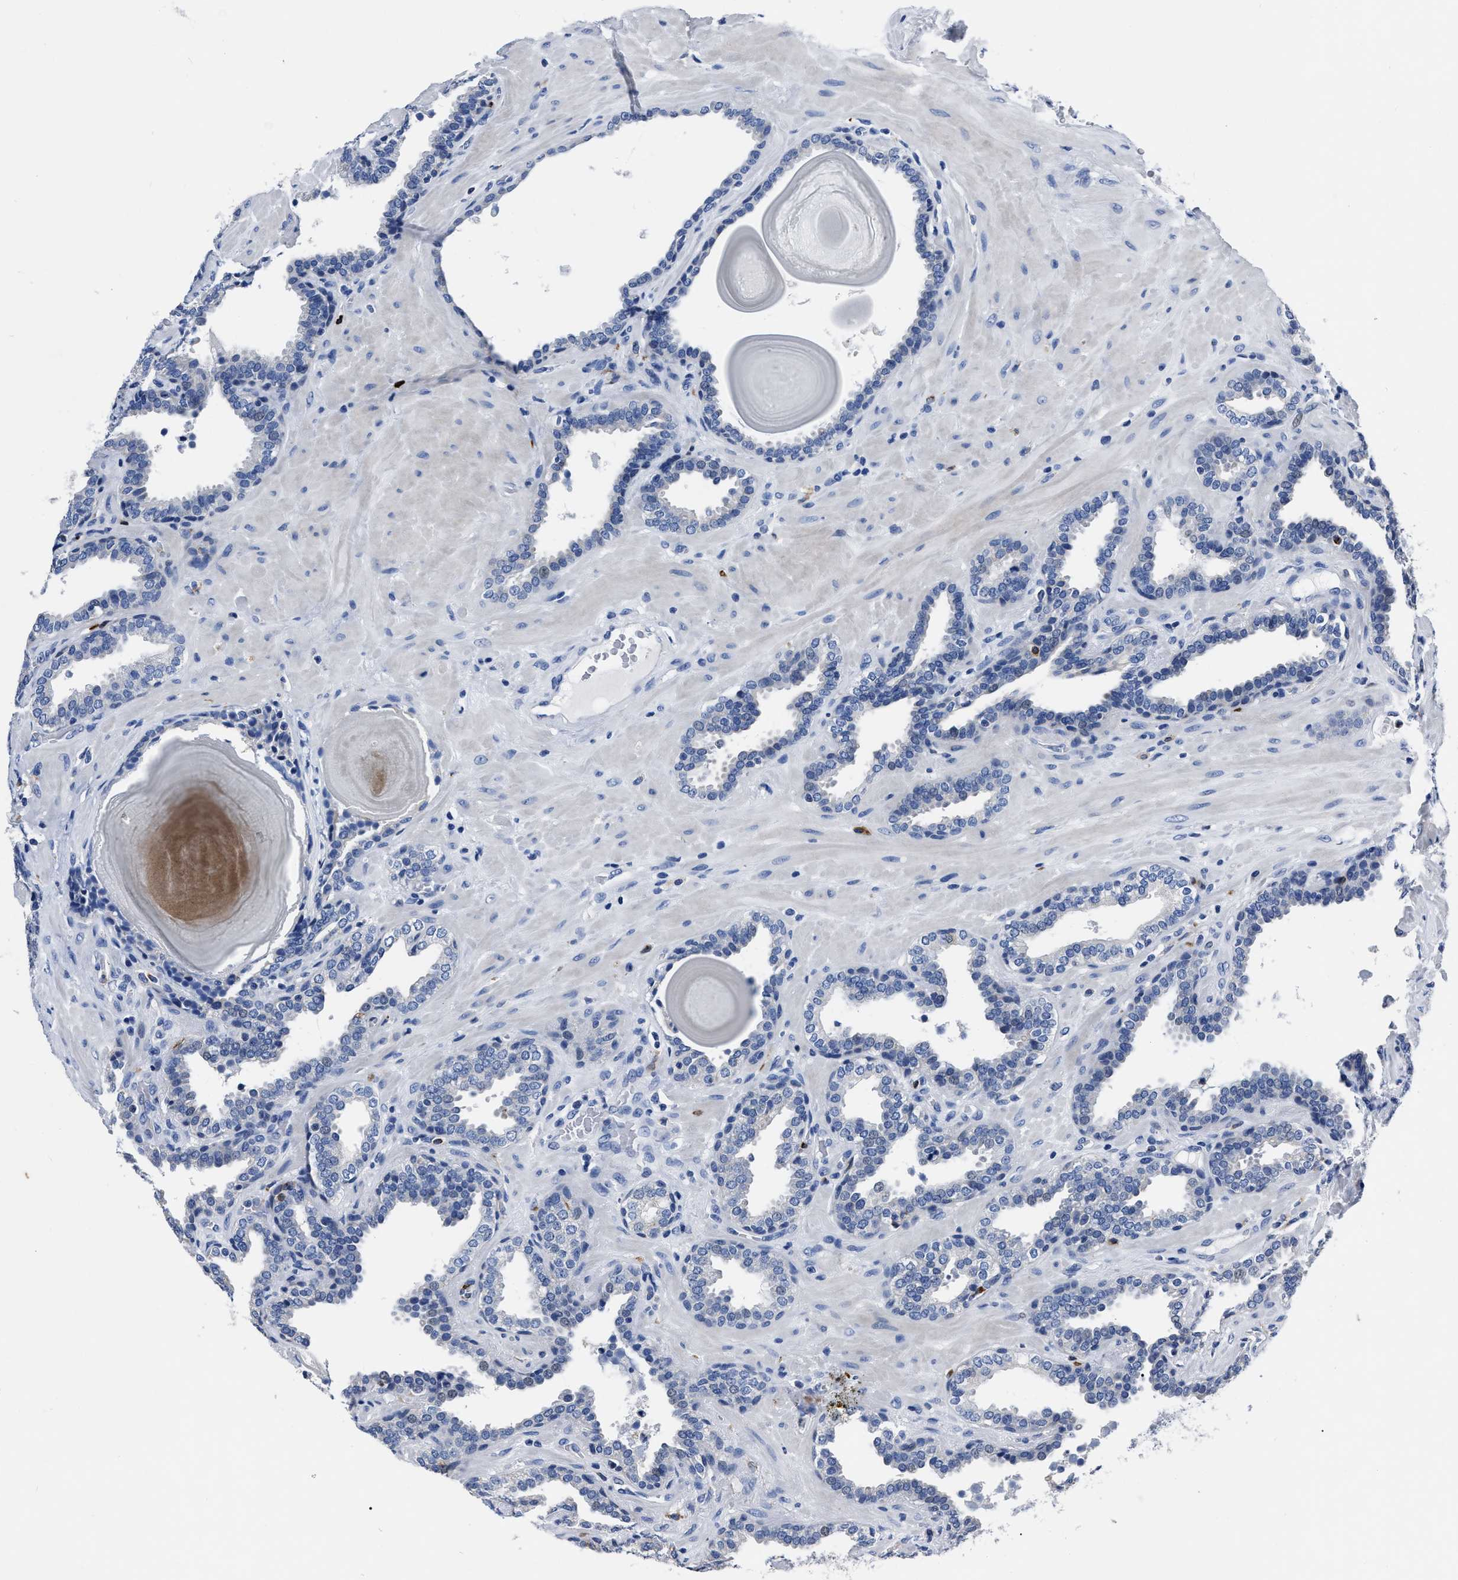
{"staining": {"intensity": "negative", "quantity": "none", "location": "none"}, "tissue": "prostate", "cell_type": "Glandular cells", "image_type": "normal", "snomed": [{"axis": "morphology", "description": "Normal tissue, NOS"}, {"axis": "topography", "description": "Prostate"}], "caption": "Immunohistochemistry (IHC) histopathology image of benign human prostate stained for a protein (brown), which shows no expression in glandular cells.", "gene": "OR10G3", "patient": {"sex": "male", "age": 51}}